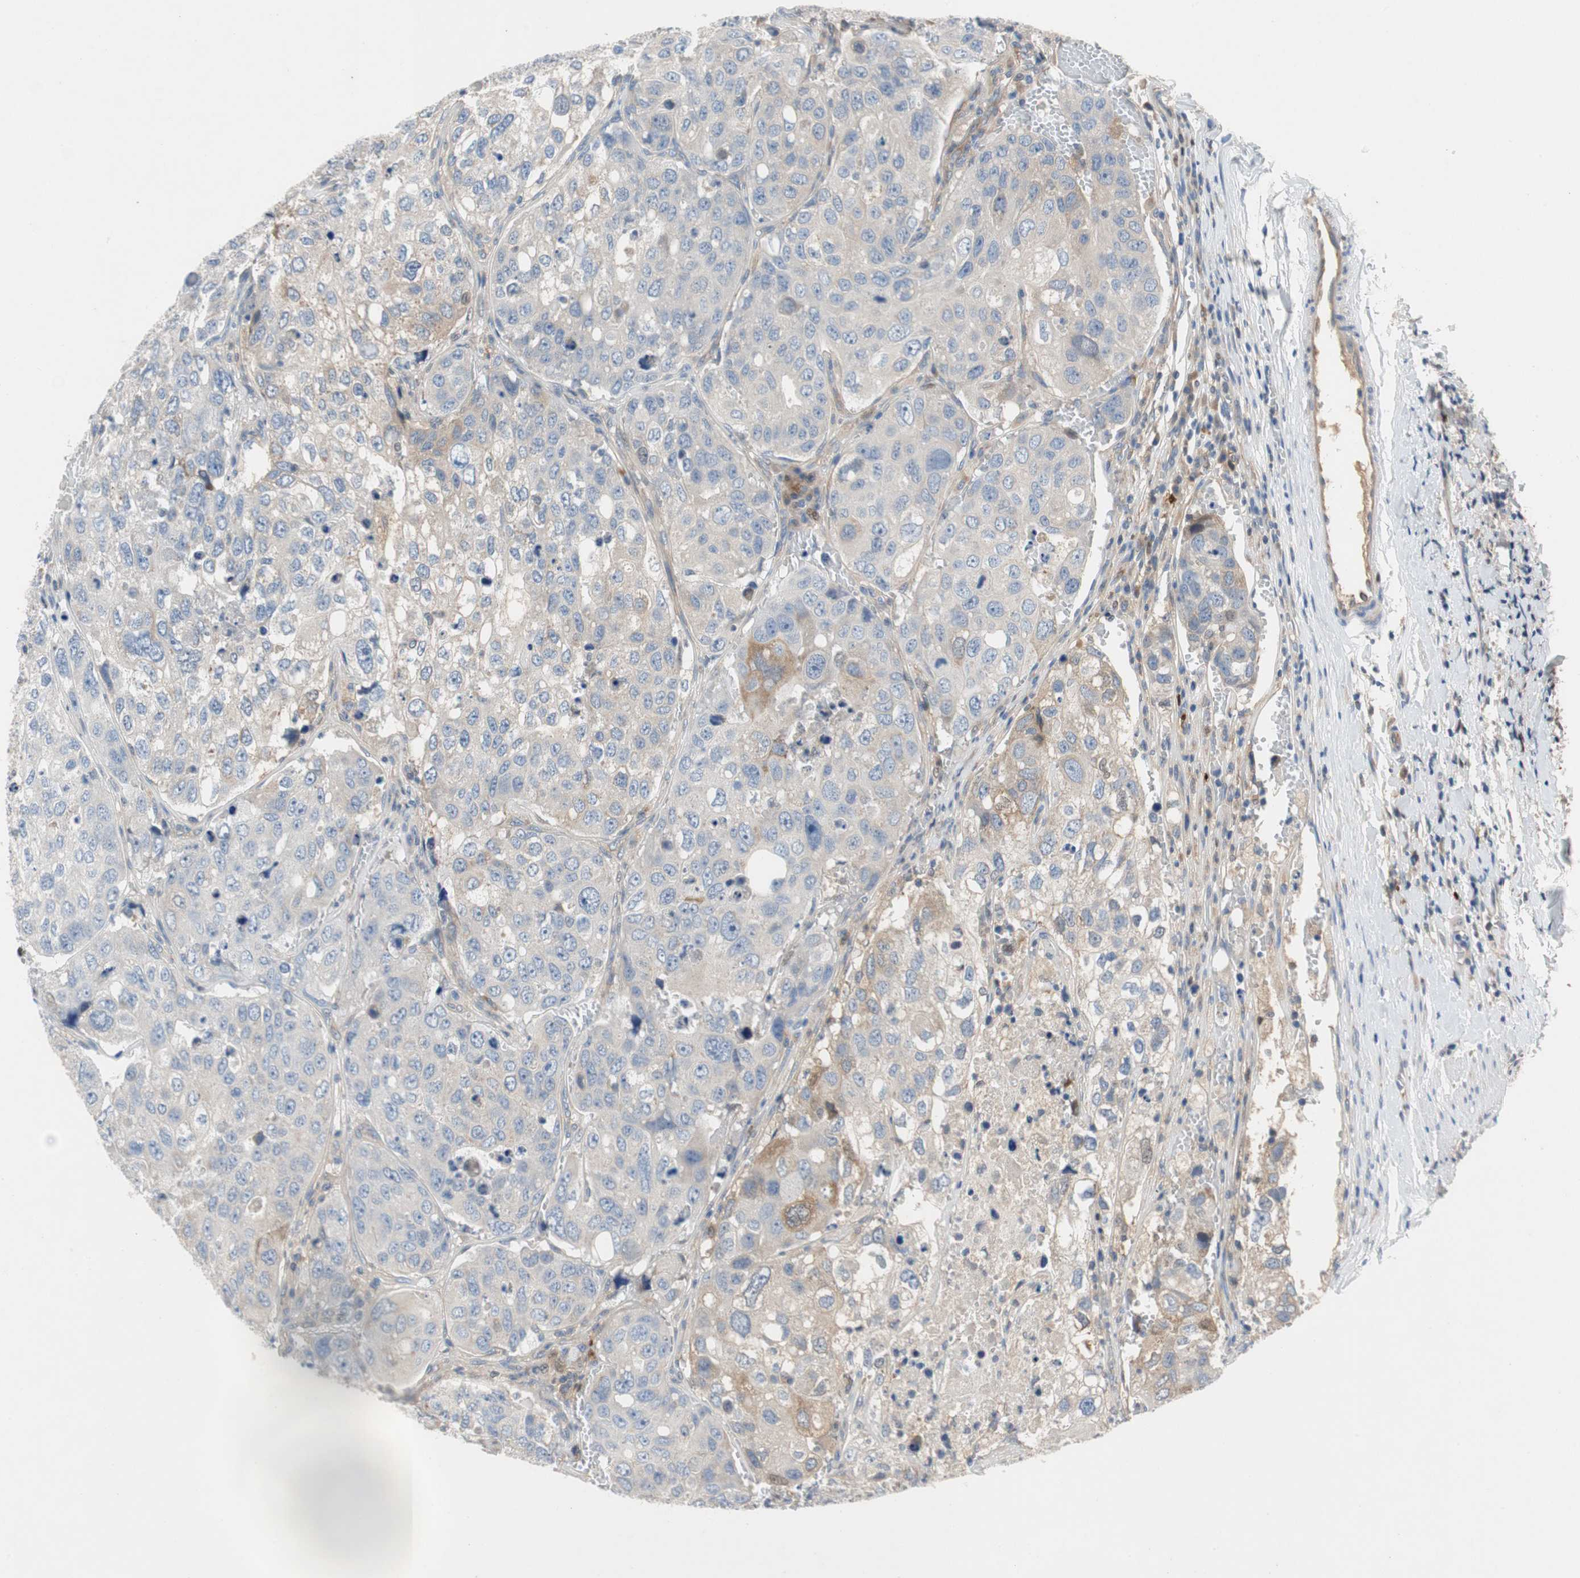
{"staining": {"intensity": "weak", "quantity": "<25%", "location": "cytoplasmic/membranous"}, "tissue": "urothelial cancer", "cell_type": "Tumor cells", "image_type": "cancer", "snomed": [{"axis": "morphology", "description": "Urothelial carcinoma, High grade"}, {"axis": "topography", "description": "Lymph node"}, {"axis": "topography", "description": "Urinary bladder"}], "caption": "Urothelial carcinoma (high-grade) stained for a protein using immunohistochemistry (IHC) shows no staining tumor cells.", "gene": "RELB", "patient": {"sex": "male", "age": 51}}